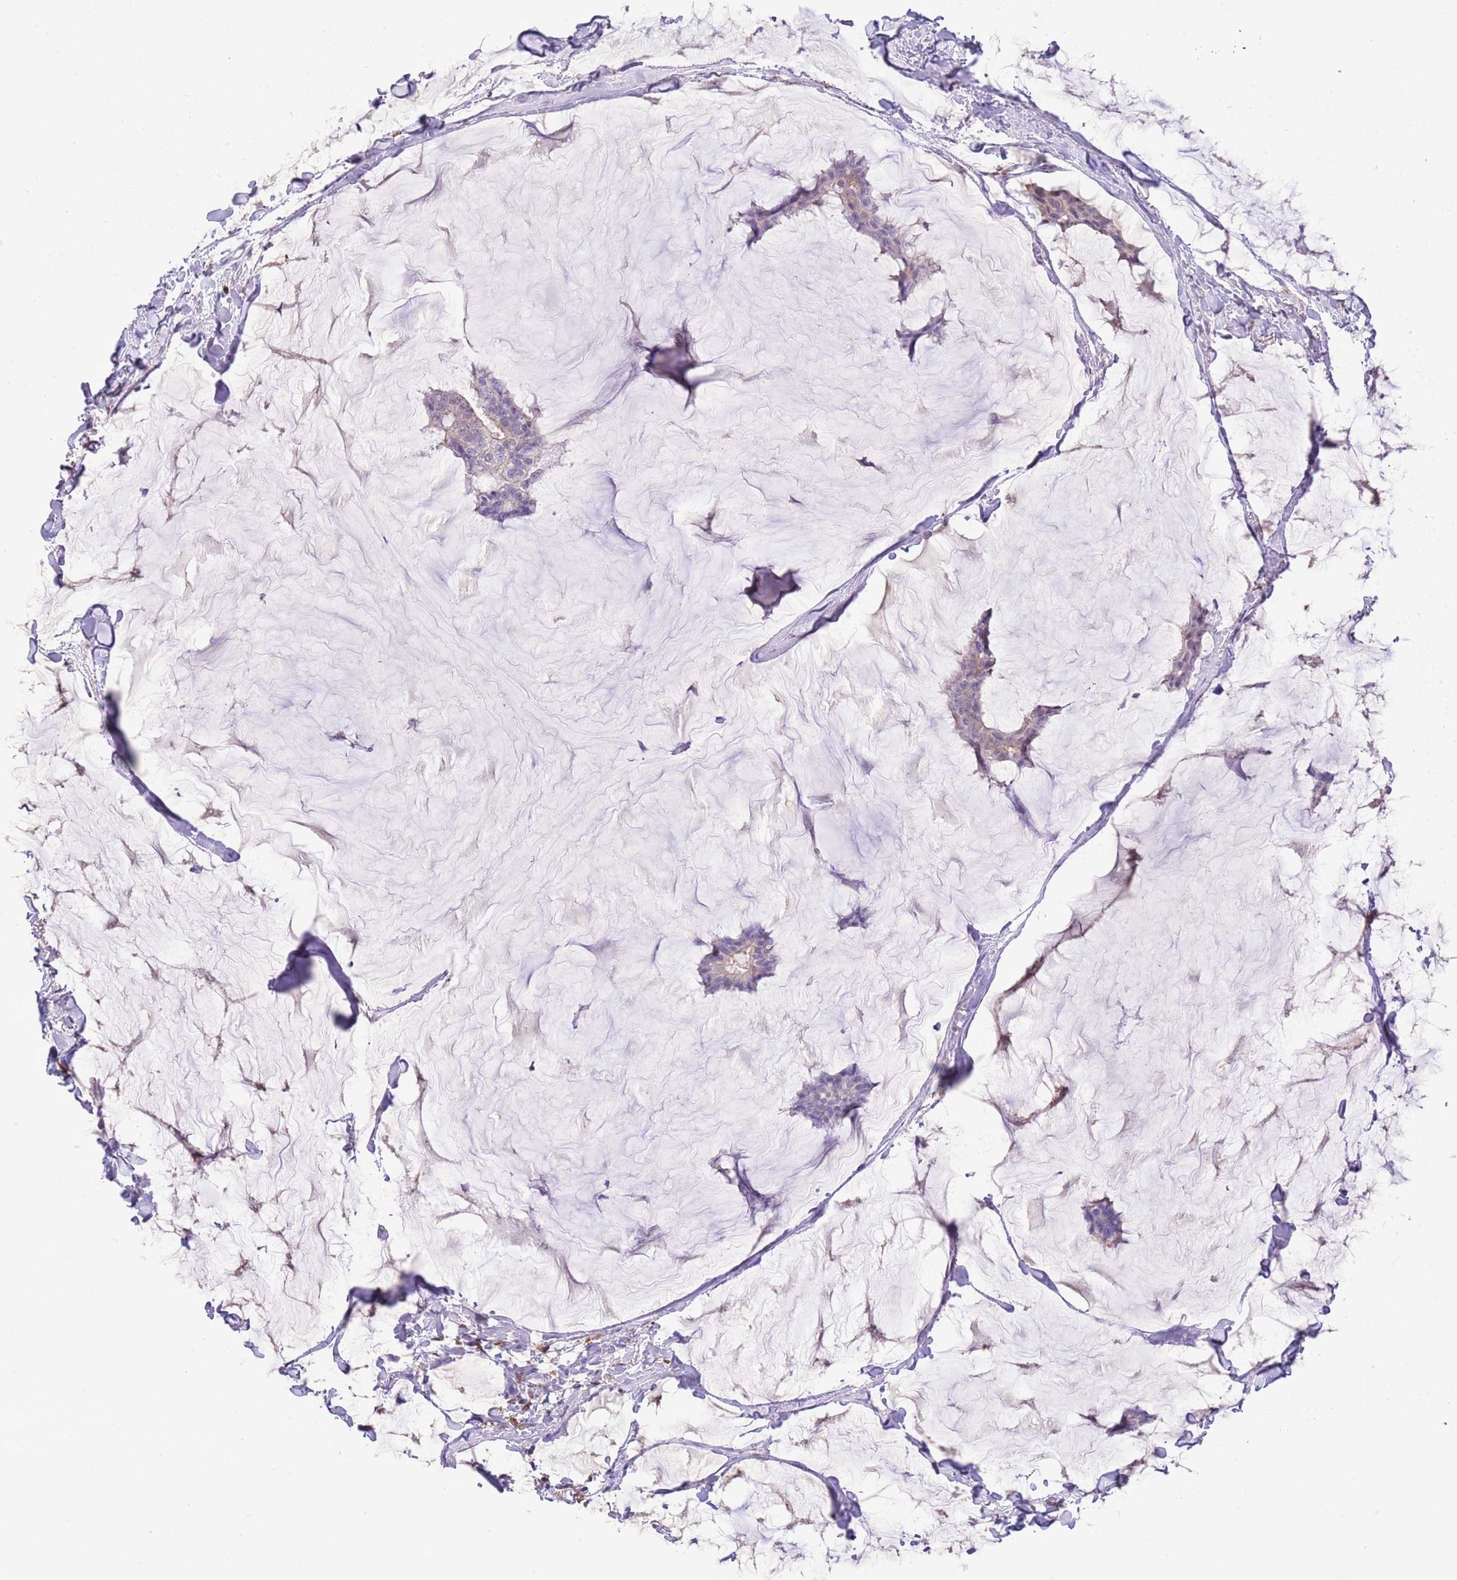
{"staining": {"intensity": "negative", "quantity": "none", "location": "none"}, "tissue": "breast cancer", "cell_type": "Tumor cells", "image_type": "cancer", "snomed": [{"axis": "morphology", "description": "Duct carcinoma"}, {"axis": "topography", "description": "Breast"}], "caption": "Immunohistochemistry (IHC) micrograph of breast cancer (intraductal carcinoma) stained for a protein (brown), which shows no expression in tumor cells.", "gene": "EFHD2", "patient": {"sex": "female", "age": 93}}